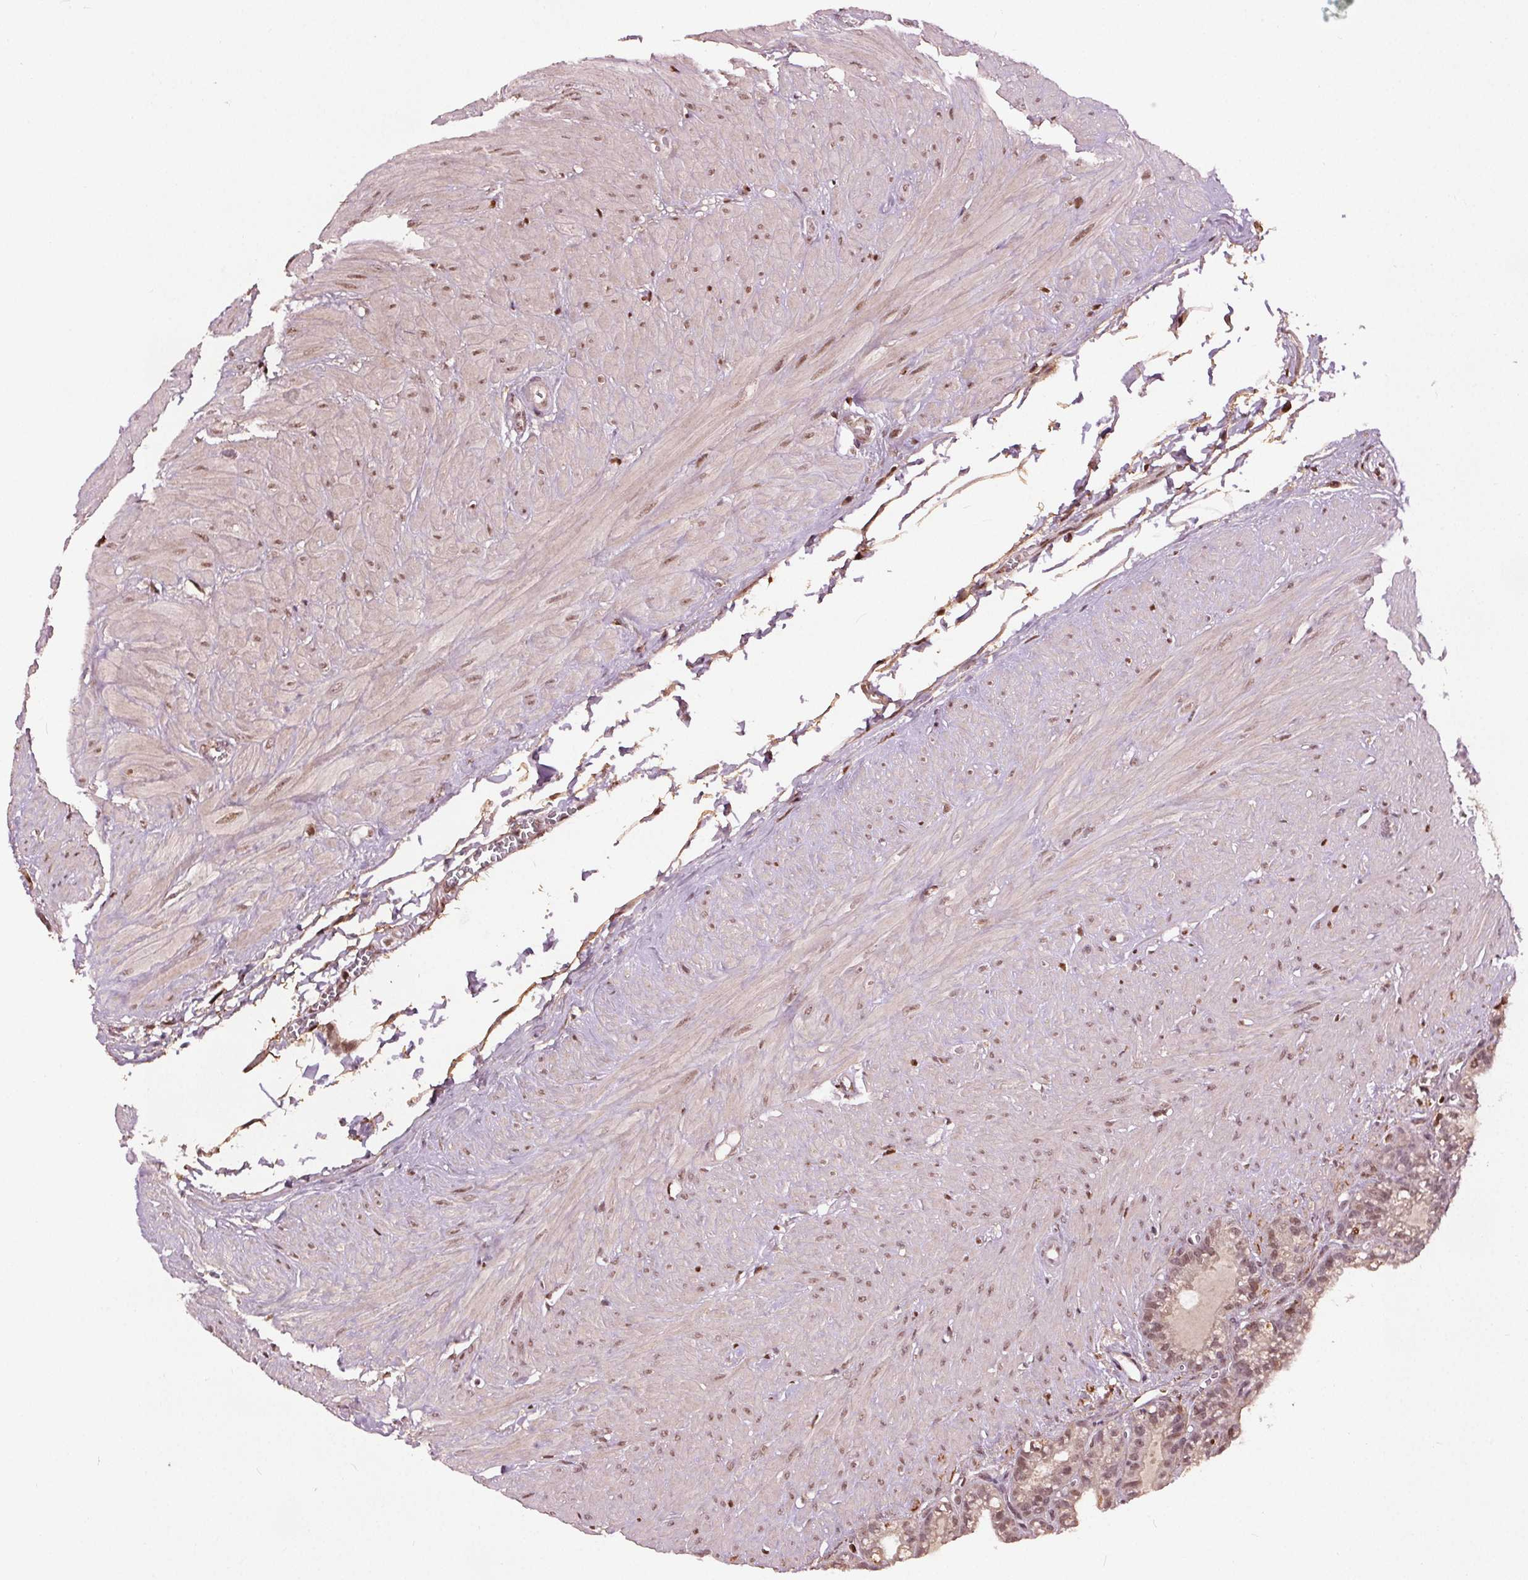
{"staining": {"intensity": "weak", "quantity": "25%-75%", "location": "nuclear"}, "tissue": "seminal vesicle", "cell_type": "Glandular cells", "image_type": "normal", "snomed": [{"axis": "morphology", "description": "Normal tissue, NOS"}, {"axis": "topography", "description": "Seminal veicle"}], "caption": "Immunohistochemistry (IHC) staining of unremarkable seminal vesicle, which demonstrates low levels of weak nuclear positivity in about 25%-75% of glandular cells indicating weak nuclear protein positivity. The staining was performed using DAB (brown) for protein detection and nuclei were counterstained in hematoxylin (blue).", "gene": "DDX11", "patient": {"sex": "male", "age": 76}}